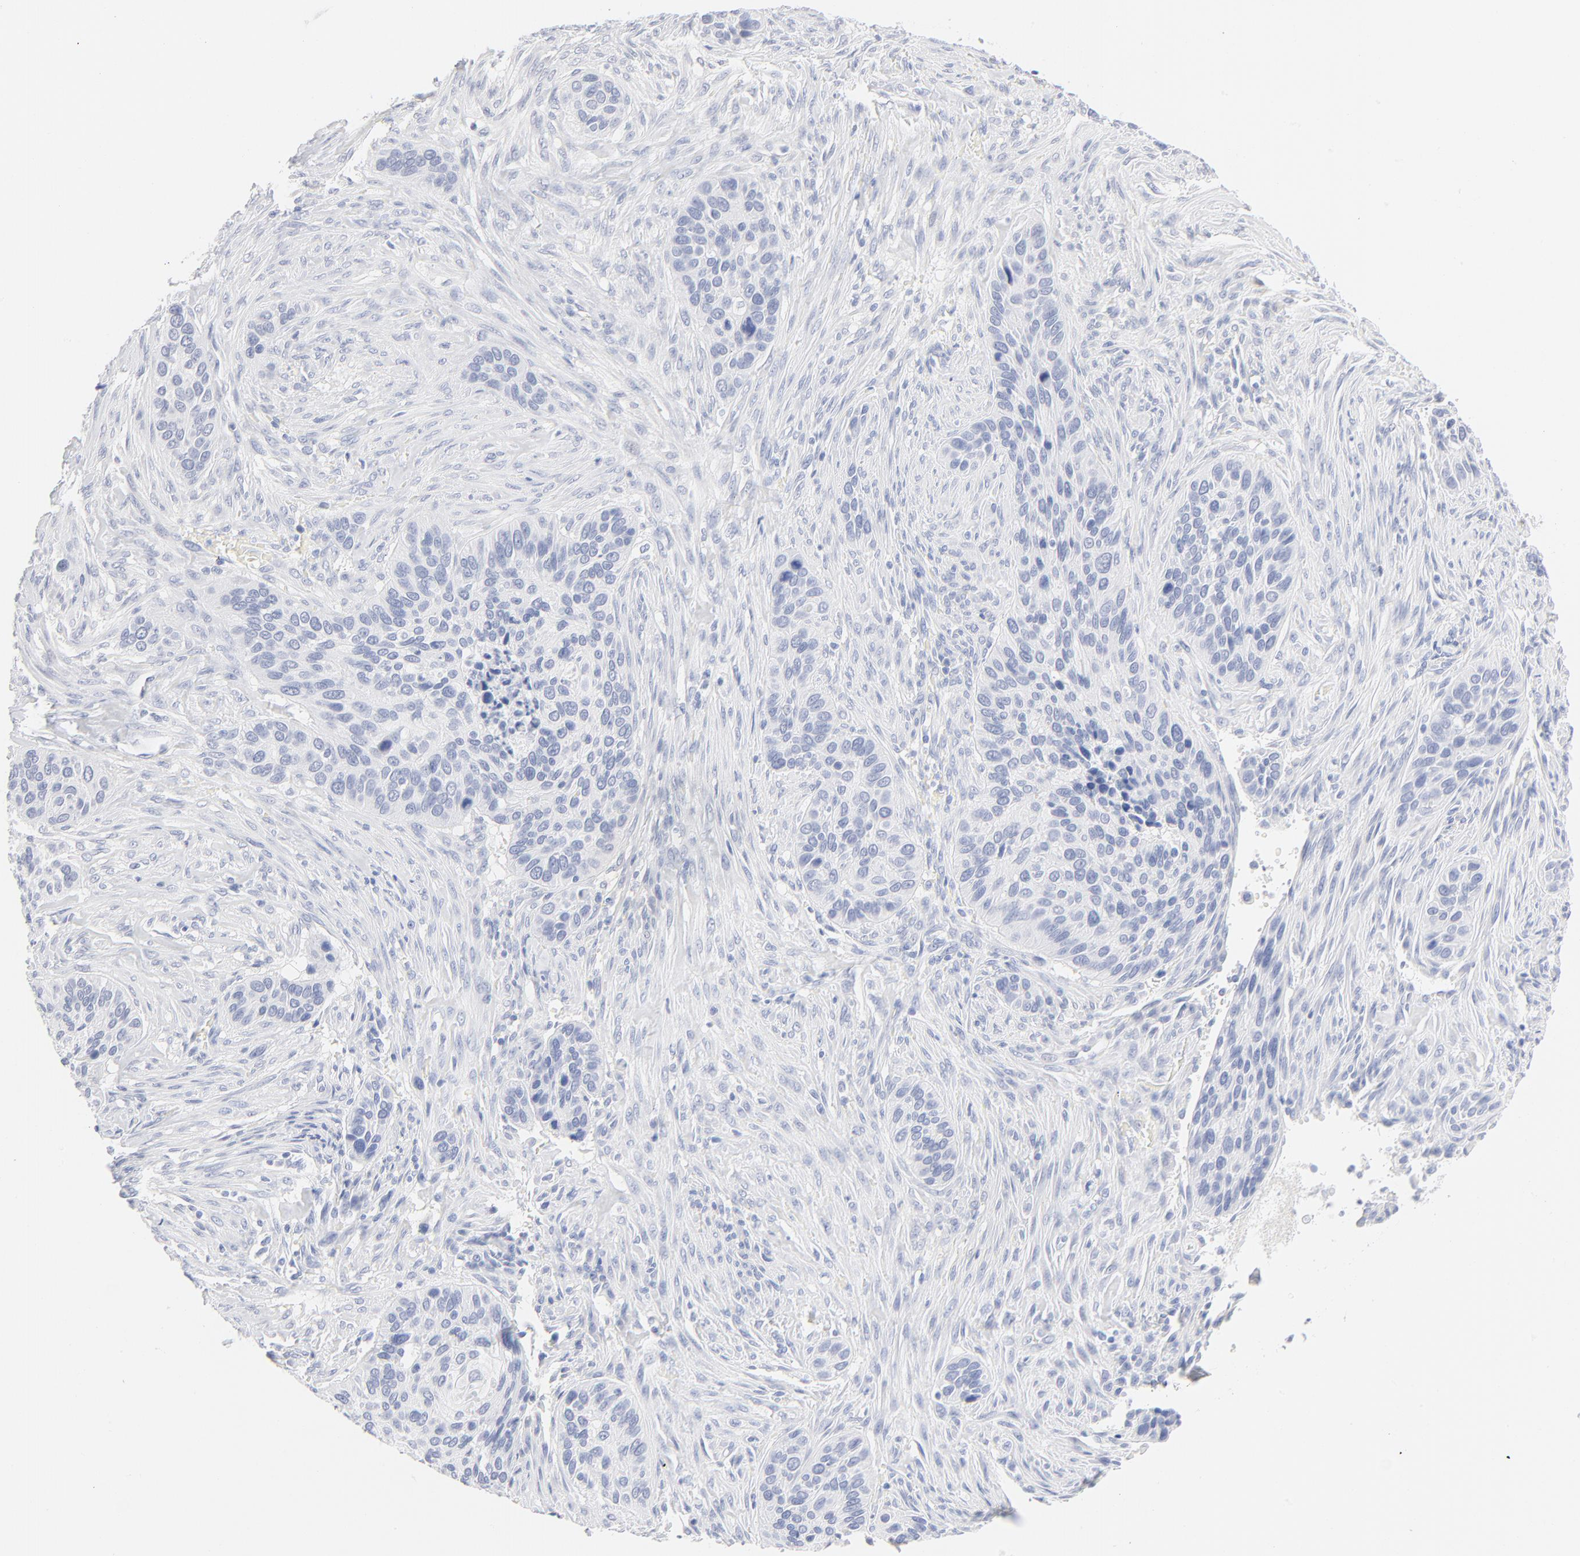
{"staining": {"intensity": "negative", "quantity": "none", "location": "none"}, "tissue": "cervical cancer", "cell_type": "Tumor cells", "image_type": "cancer", "snomed": [{"axis": "morphology", "description": "Adenocarcinoma, NOS"}, {"axis": "topography", "description": "Cervix"}], "caption": "Tumor cells show no significant expression in cervical adenocarcinoma. The staining is performed using DAB (3,3'-diaminobenzidine) brown chromogen with nuclei counter-stained in using hematoxylin.", "gene": "ONECUT1", "patient": {"sex": "female", "age": 29}}